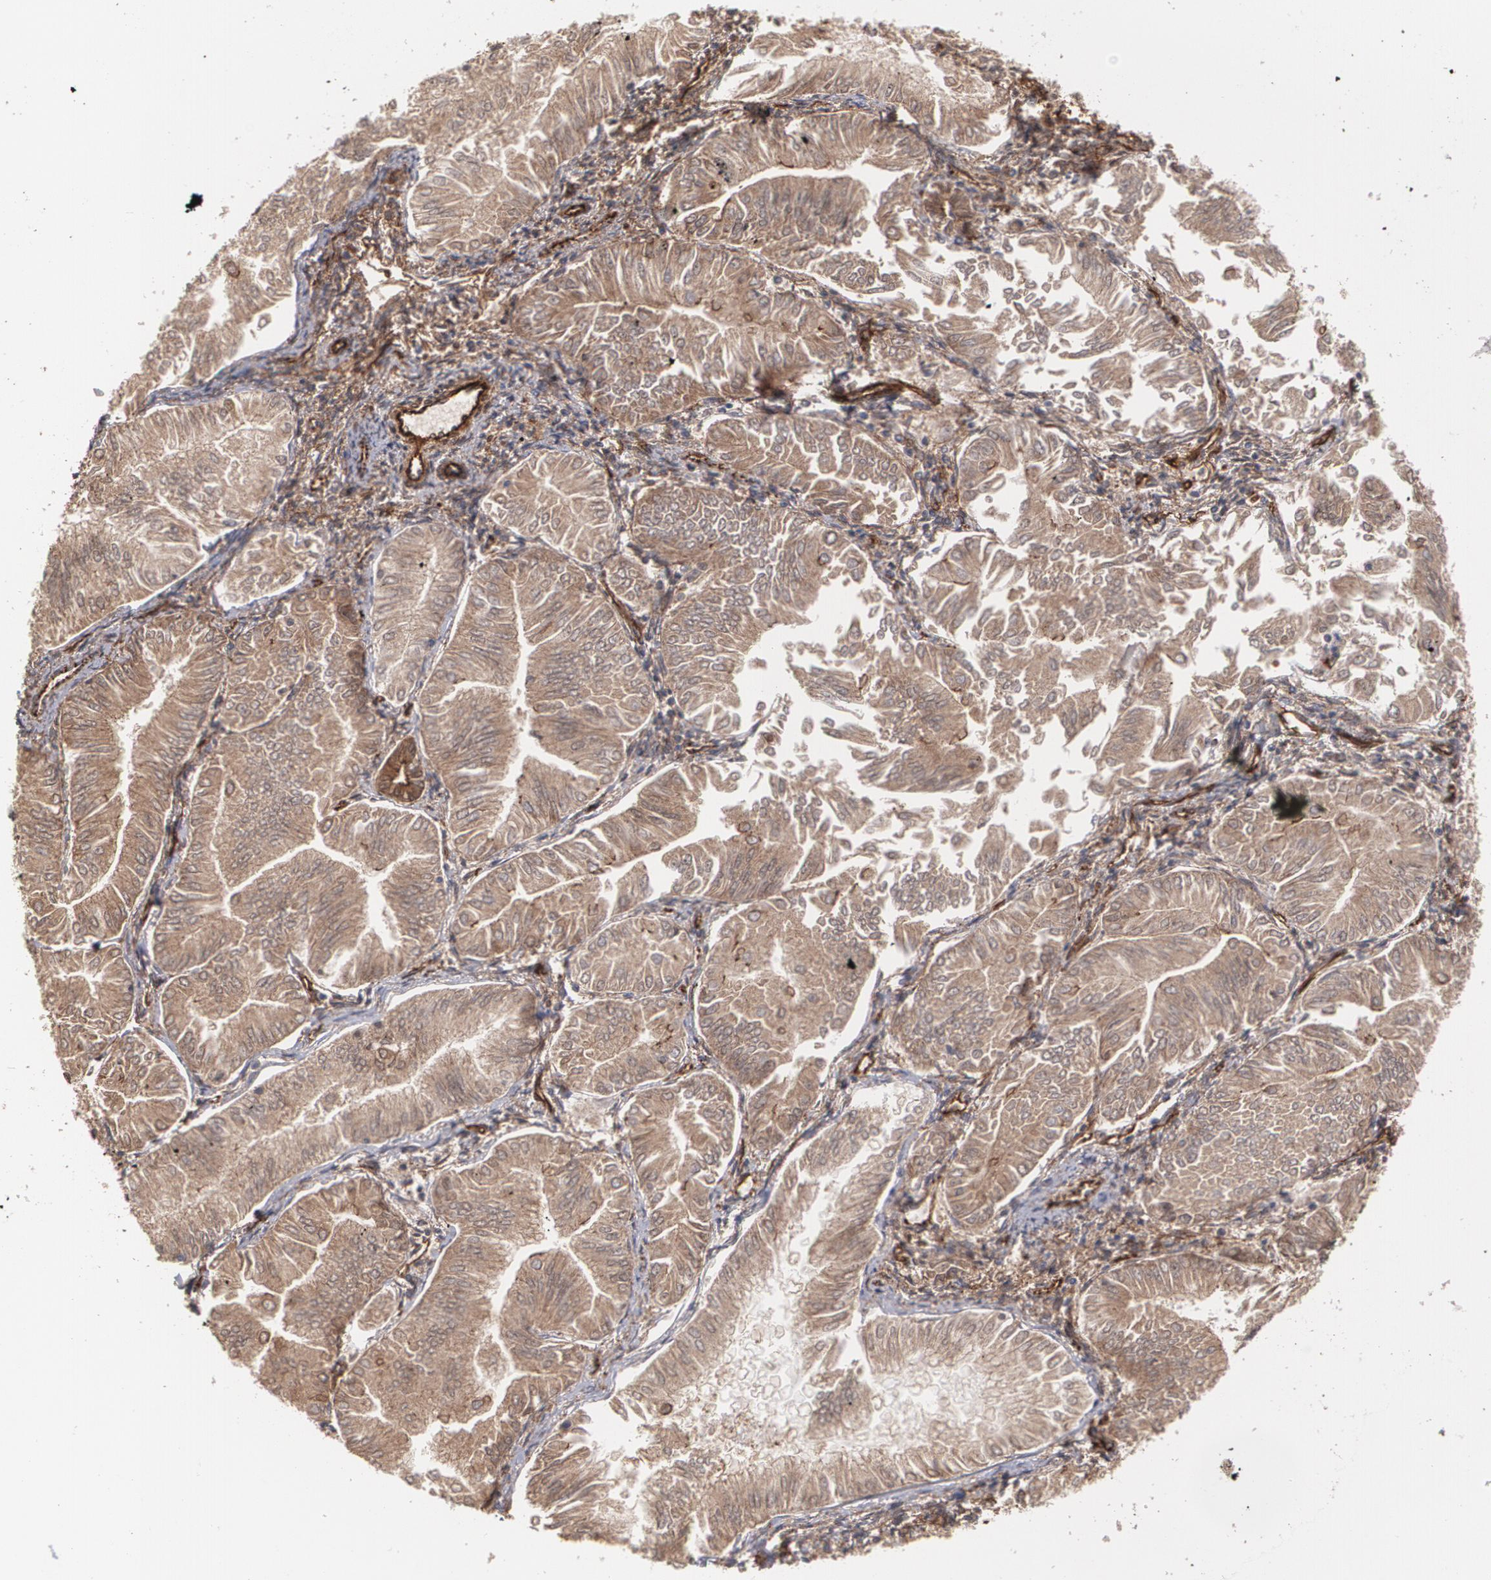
{"staining": {"intensity": "moderate", "quantity": ">75%", "location": "cytoplasmic/membranous"}, "tissue": "endometrial cancer", "cell_type": "Tumor cells", "image_type": "cancer", "snomed": [{"axis": "morphology", "description": "Adenocarcinoma, NOS"}, {"axis": "topography", "description": "Endometrium"}], "caption": "An image of human adenocarcinoma (endometrial) stained for a protein exhibits moderate cytoplasmic/membranous brown staining in tumor cells.", "gene": "TJP1", "patient": {"sex": "female", "age": 53}}